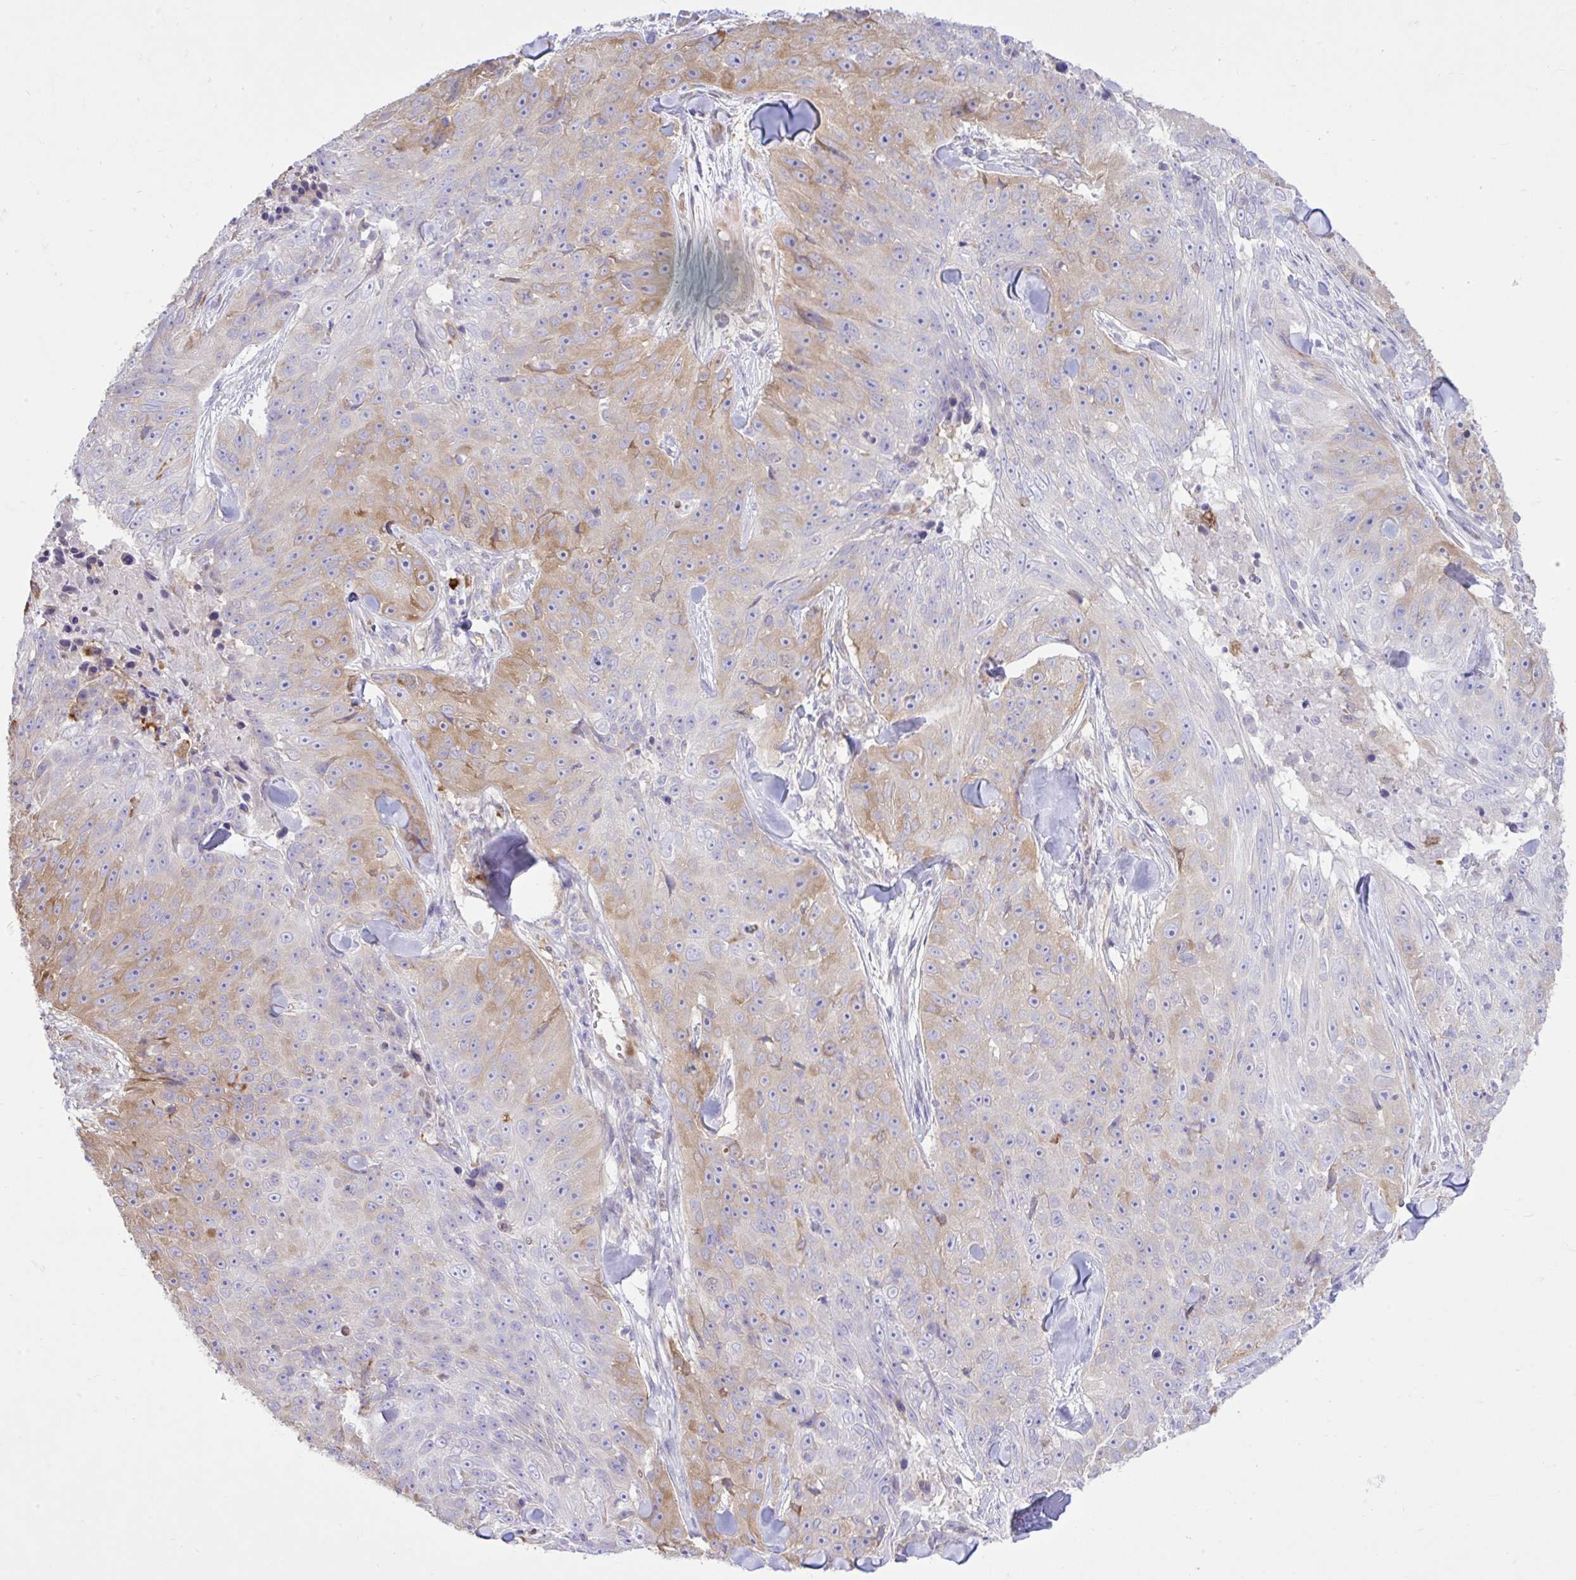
{"staining": {"intensity": "moderate", "quantity": "<25%", "location": "cytoplasmic/membranous"}, "tissue": "skin cancer", "cell_type": "Tumor cells", "image_type": "cancer", "snomed": [{"axis": "morphology", "description": "Squamous cell carcinoma, NOS"}, {"axis": "topography", "description": "Skin"}], "caption": "Immunohistochemical staining of human skin cancer exhibits low levels of moderate cytoplasmic/membranous protein positivity in about <25% of tumor cells. The staining is performed using DAB brown chromogen to label protein expression. The nuclei are counter-stained blue using hematoxylin.", "gene": "EEF1A2", "patient": {"sex": "female", "age": 87}}